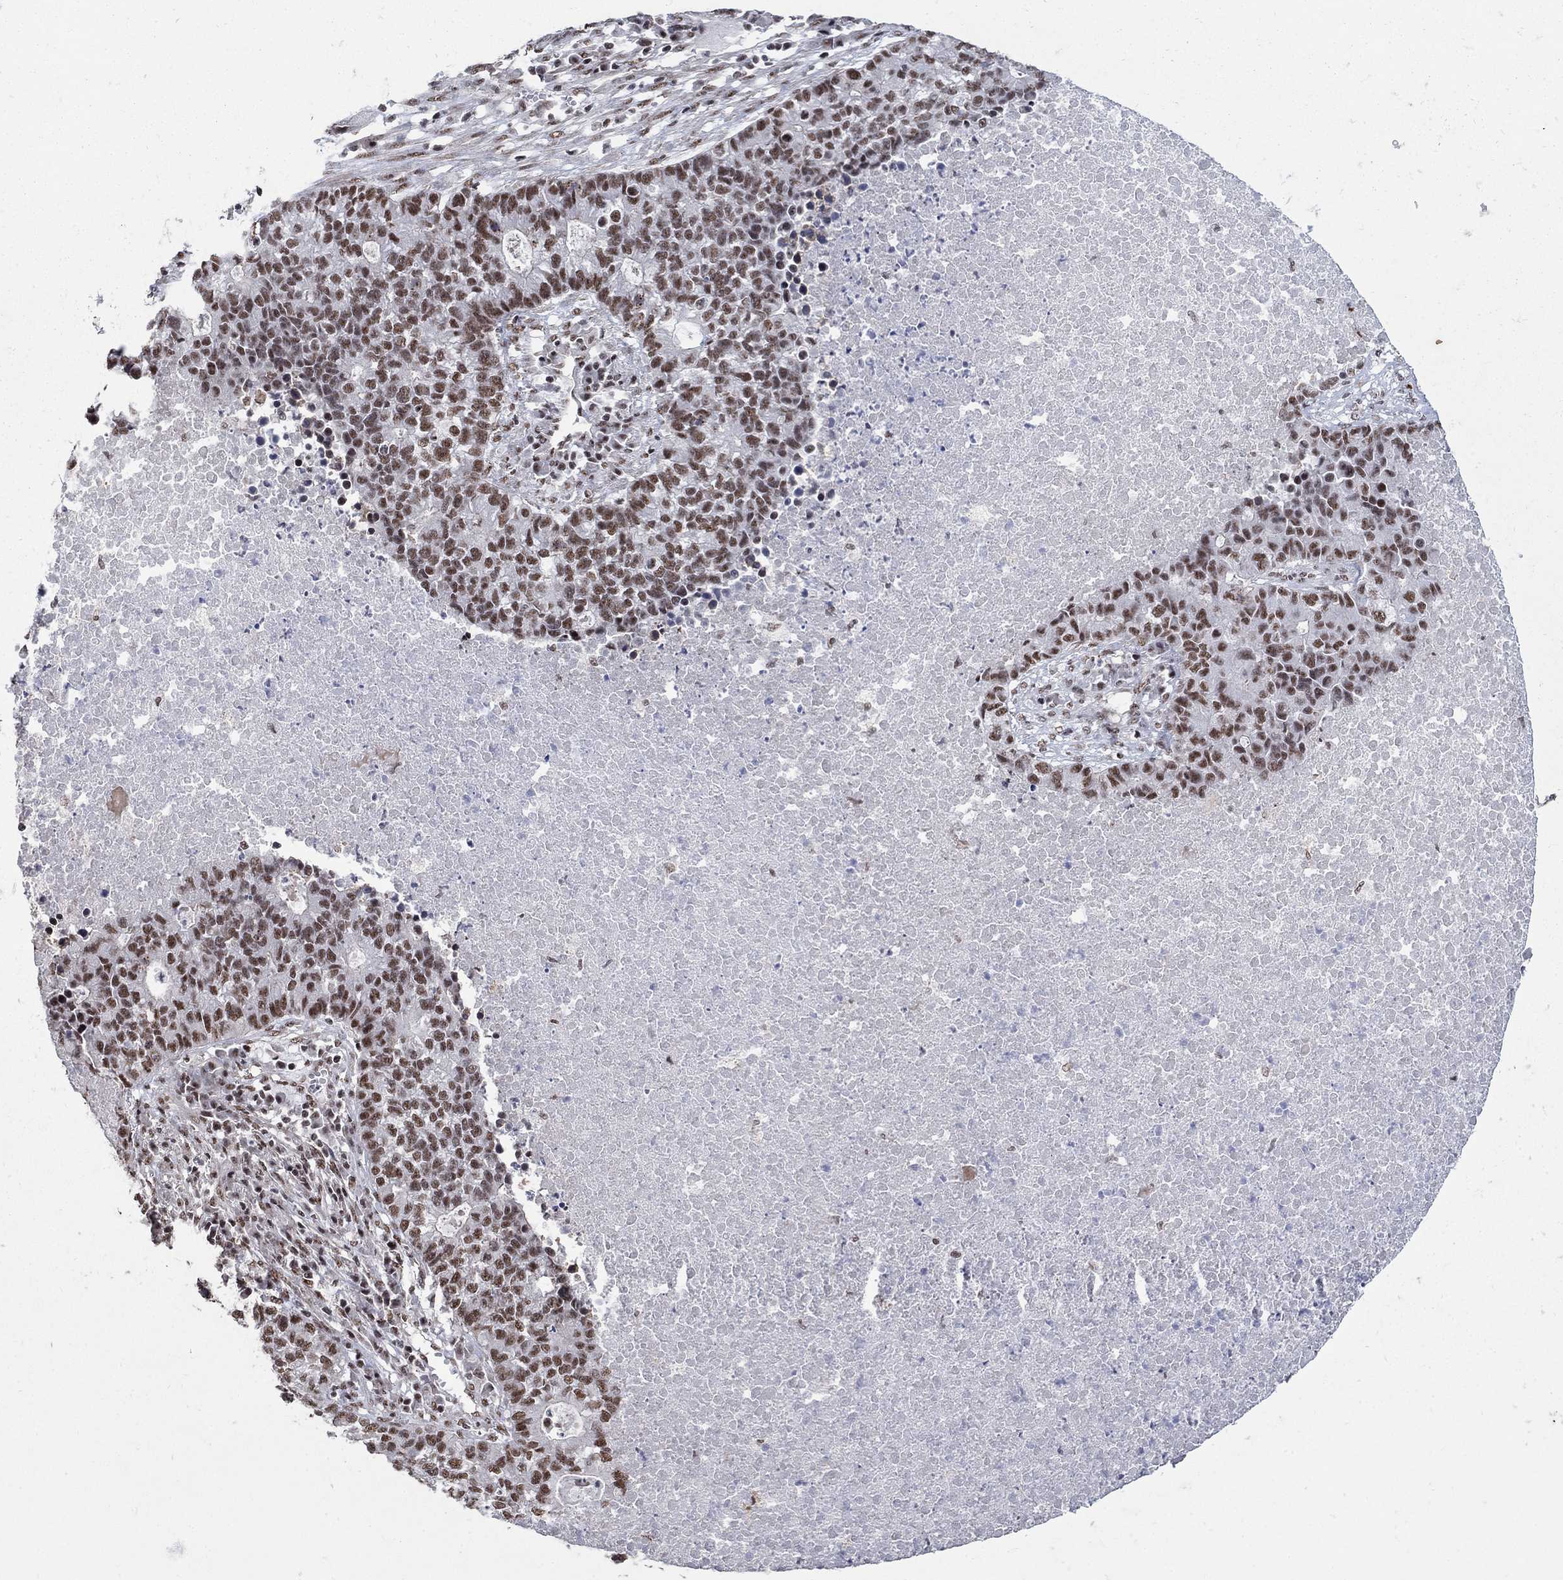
{"staining": {"intensity": "moderate", "quantity": ">75%", "location": "nuclear"}, "tissue": "lung cancer", "cell_type": "Tumor cells", "image_type": "cancer", "snomed": [{"axis": "morphology", "description": "Adenocarcinoma, NOS"}, {"axis": "topography", "description": "Lung"}], "caption": "Protein expression analysis of lung cancer (adenocarcinoma) displays moderate nuclear expression in about >75% of tumor cells.", "gene": "PNISR", "patient": {"sex": "male", "age": 57}}